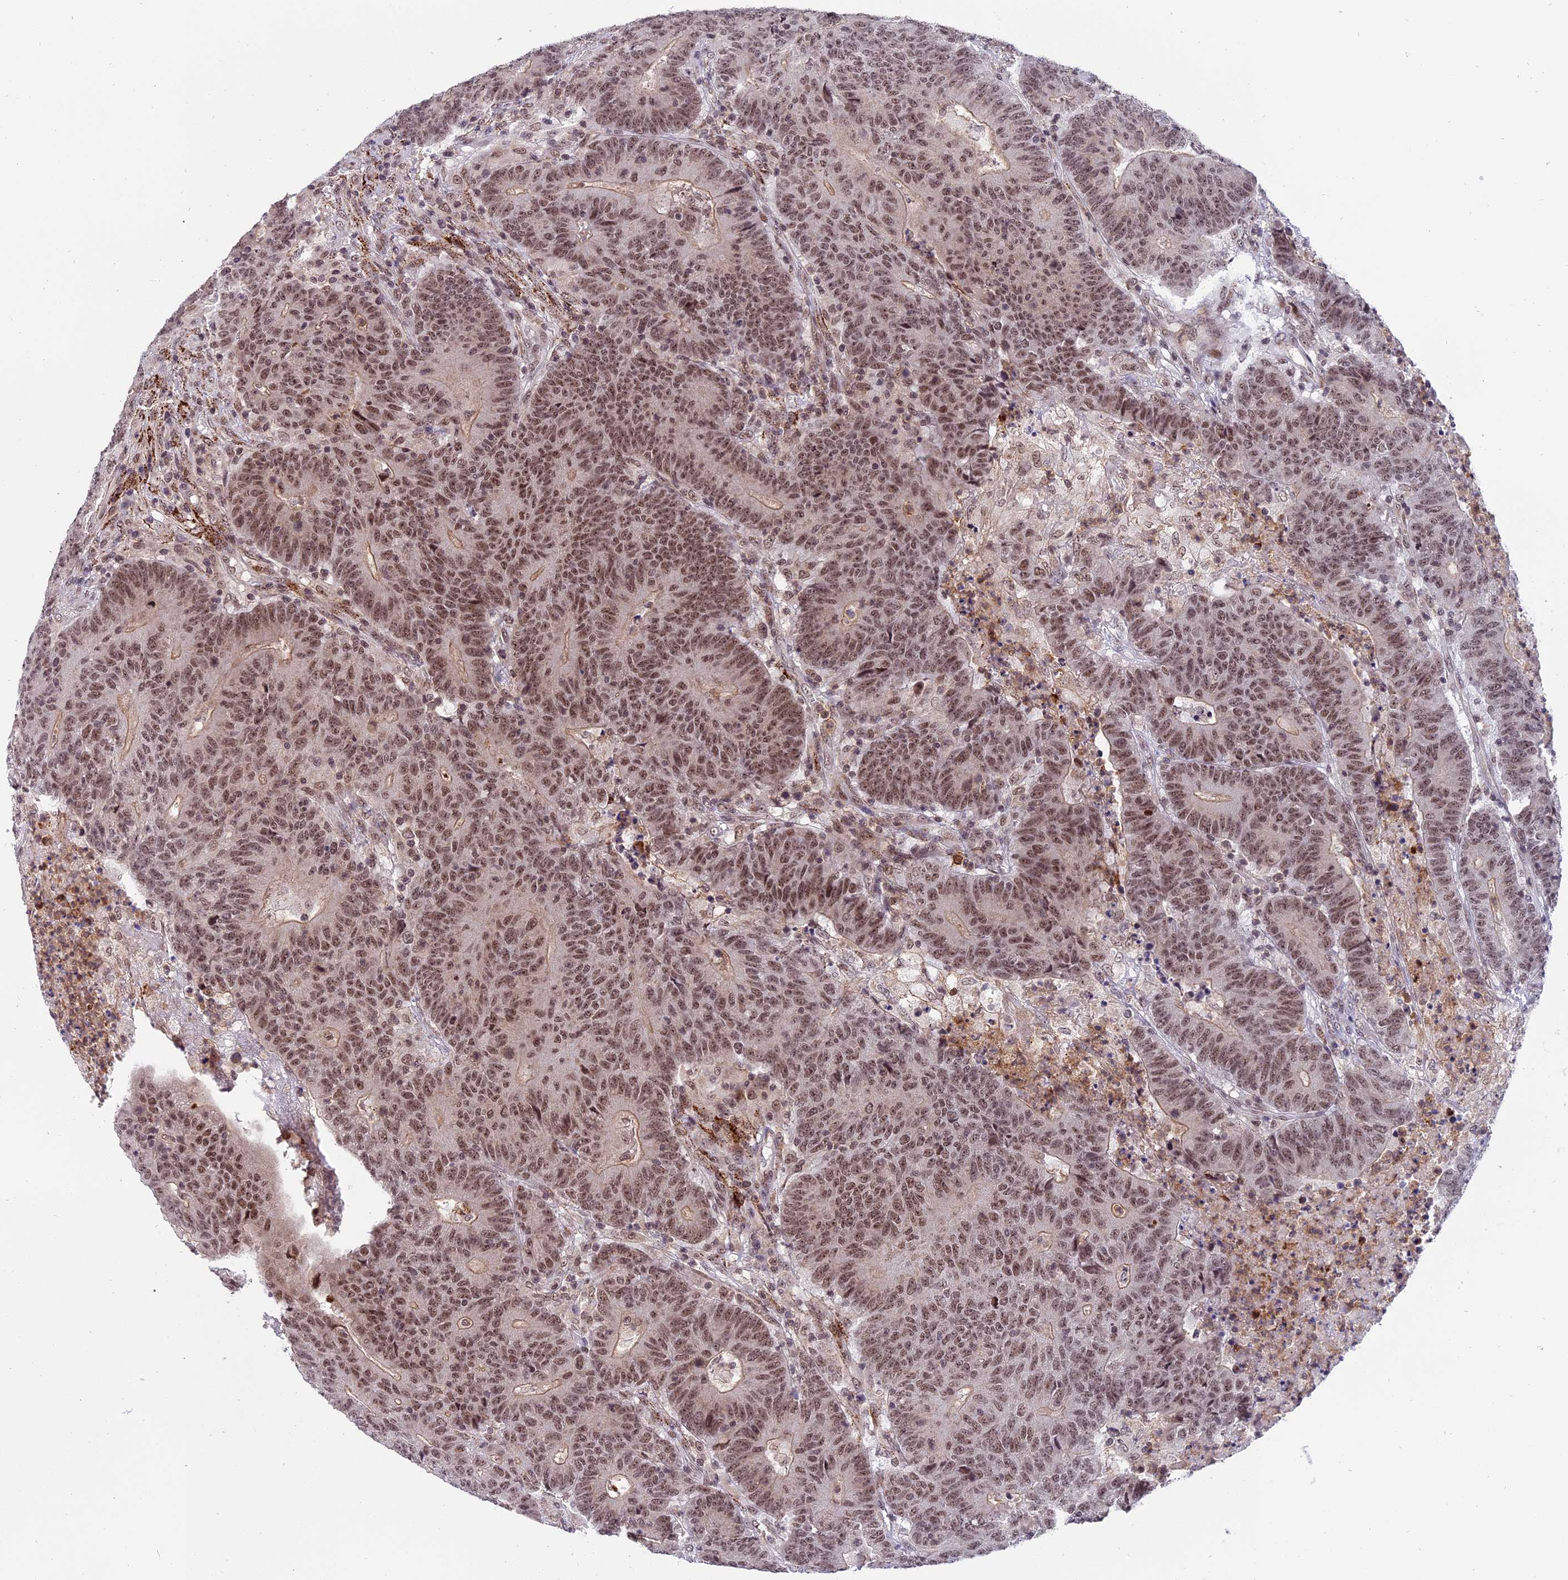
{"staining": {"intensity": "moderate", "quantity": ">75%", "location": "nuclear"}, "tissue": "colorectal cancer", "cell_type": "Tumor cells", "image_type": "cancer", "snomed": [{"axis": "morphology", "description": "Adenocarcinoma, NOS"}, {"axis": "topography", "description": "Colon"}], "caption": "Protein expression analysis of colorectal cancer (adenocarcinoma) displays moderate nuclear expression in approximately >75% of tumor cells. Nuclei are stained in blue.", "gene": "TADA3", "patient": {"sex": "female", "age": 75}}